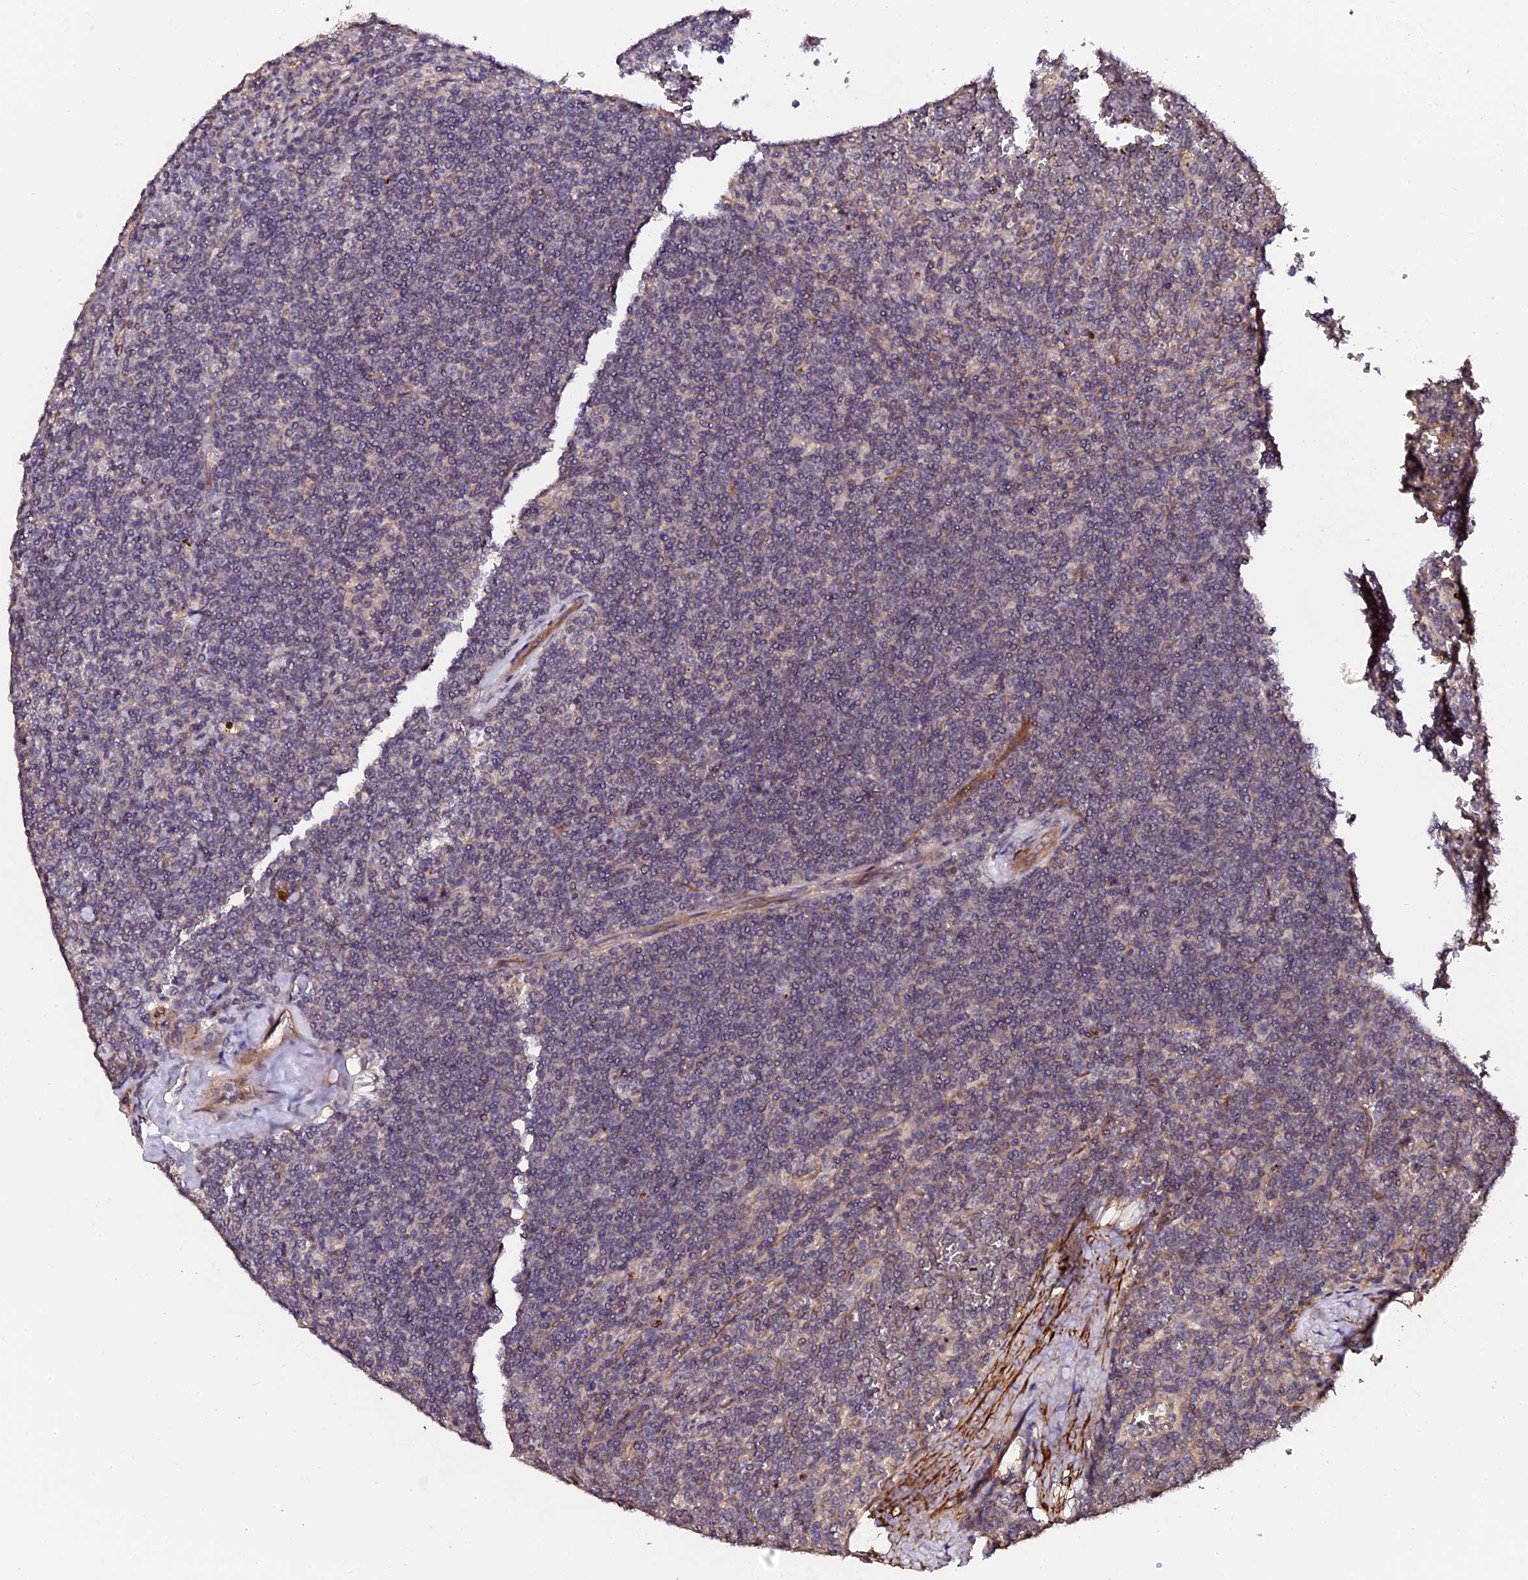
{"staining": {"intensity": "negative", "quantity": "none", "location": "none"}, "tissue": "lymphoma", "cell_type": "Tumor cells", "image_type": "cancer", "snomed": [{"axis": "morphology", "description": "Malignant lymphoma, non-Hodgkin's type, Low grade"}, {"axis": "topography", "description": "Spleen"}], "caption": "The micrograph shows no significant expression in tumor cells of malignant lymphoma, non-Hodgkin's type (low-grade).", "gene": "TDO2", "patient": {"sex": "female", "age": 19}}